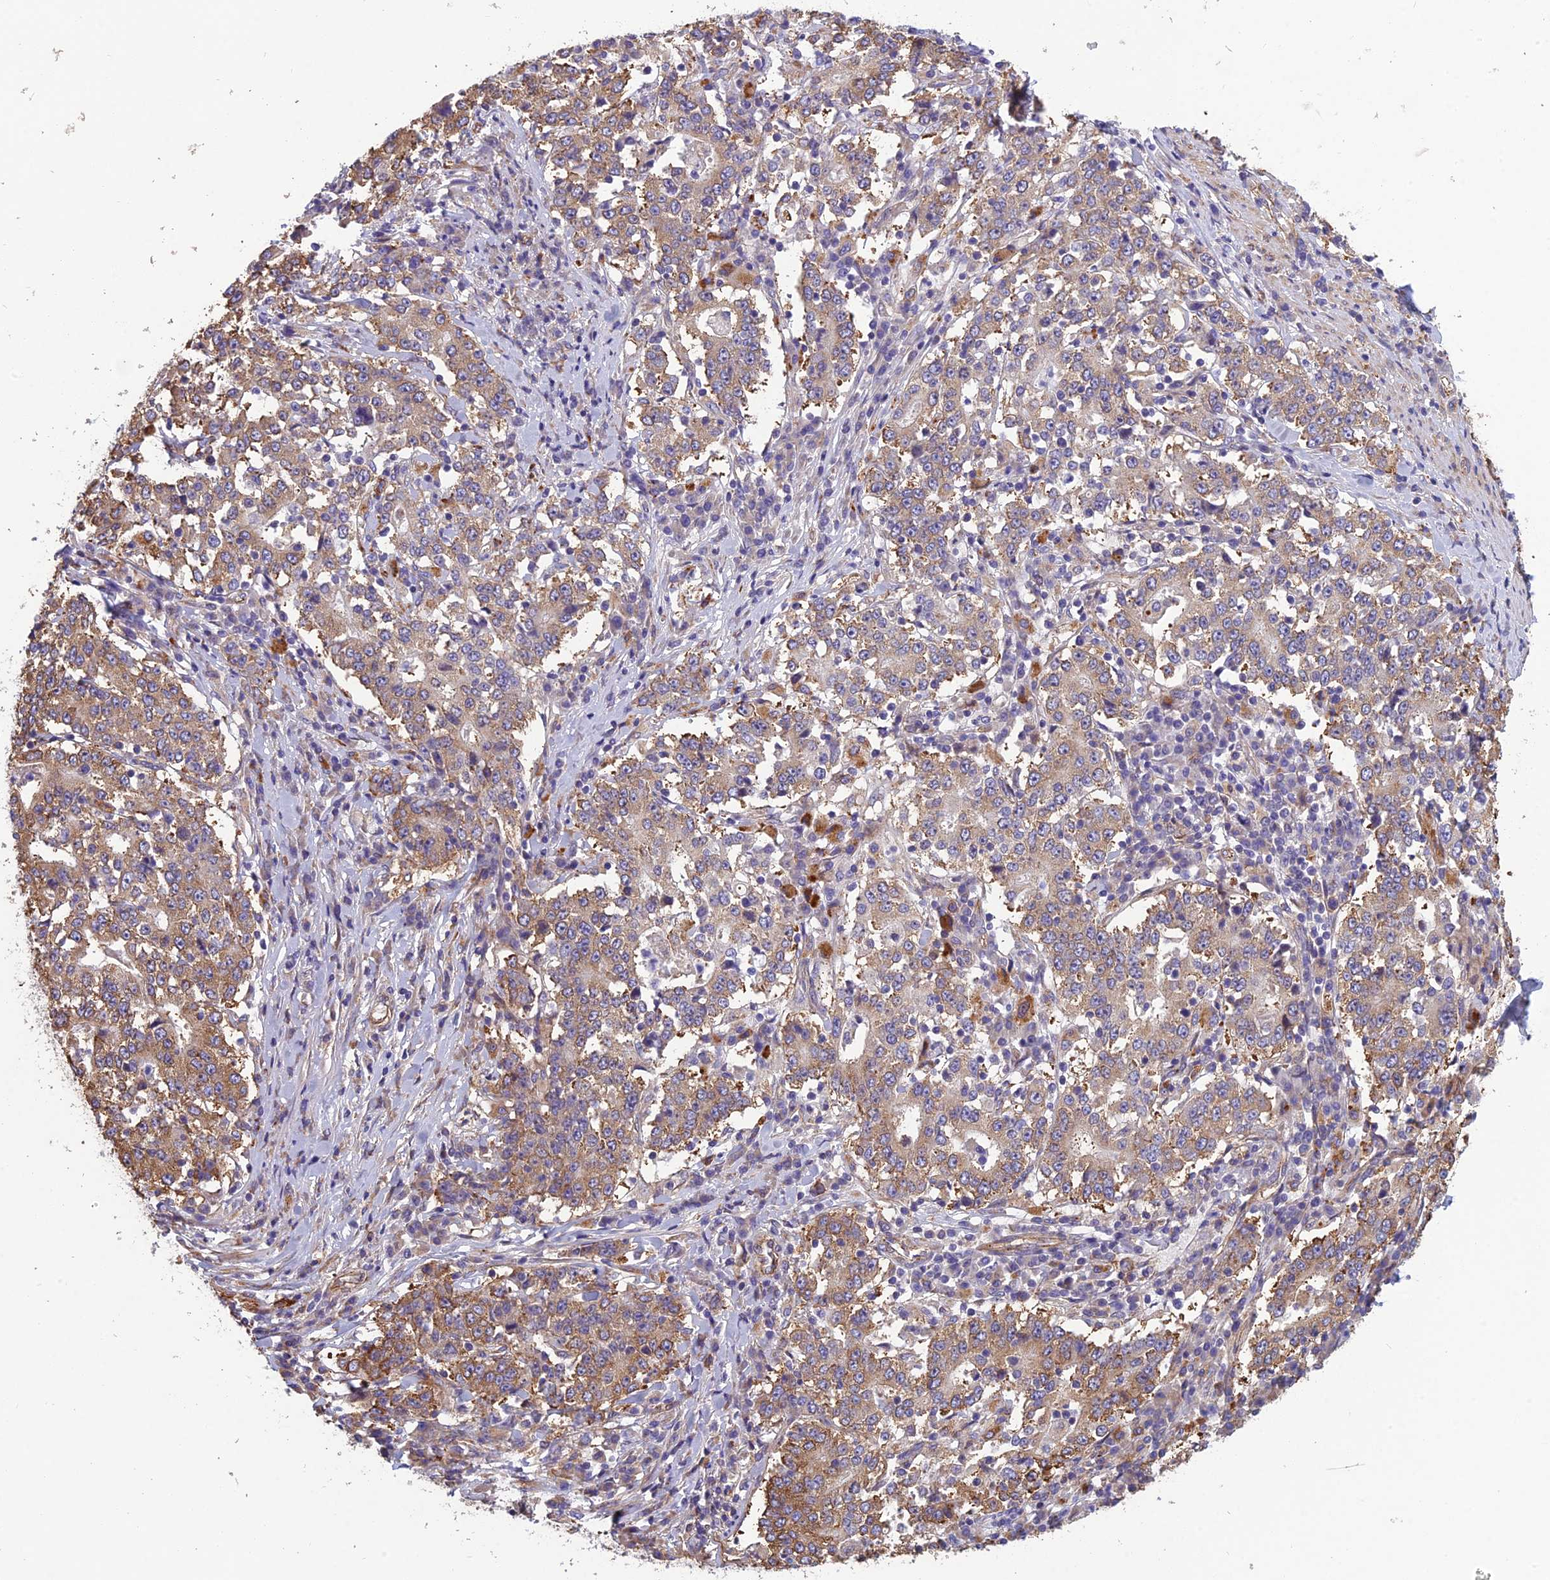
{"staining": {"intensity": "moderate", "quantity": "<25%", "location": "cytoplasmic/membranous"}, "tissue": "stomach cancer", "cell_type": "Tumor cells", "image_type": "cancer", "snomed": [{"axis": "morphology", "description": "Adenocarcinoma, NOS"}, {"axis": "topography", "description": "Stomach"}], "caption": "Moderate cytoplasmic/membranous protein staining is present in about <25% of tumor cells in stomach cancer (adenocarcinoma).", "gene": "SPDL1", "patient": {"sex": "male", "age": 59}}